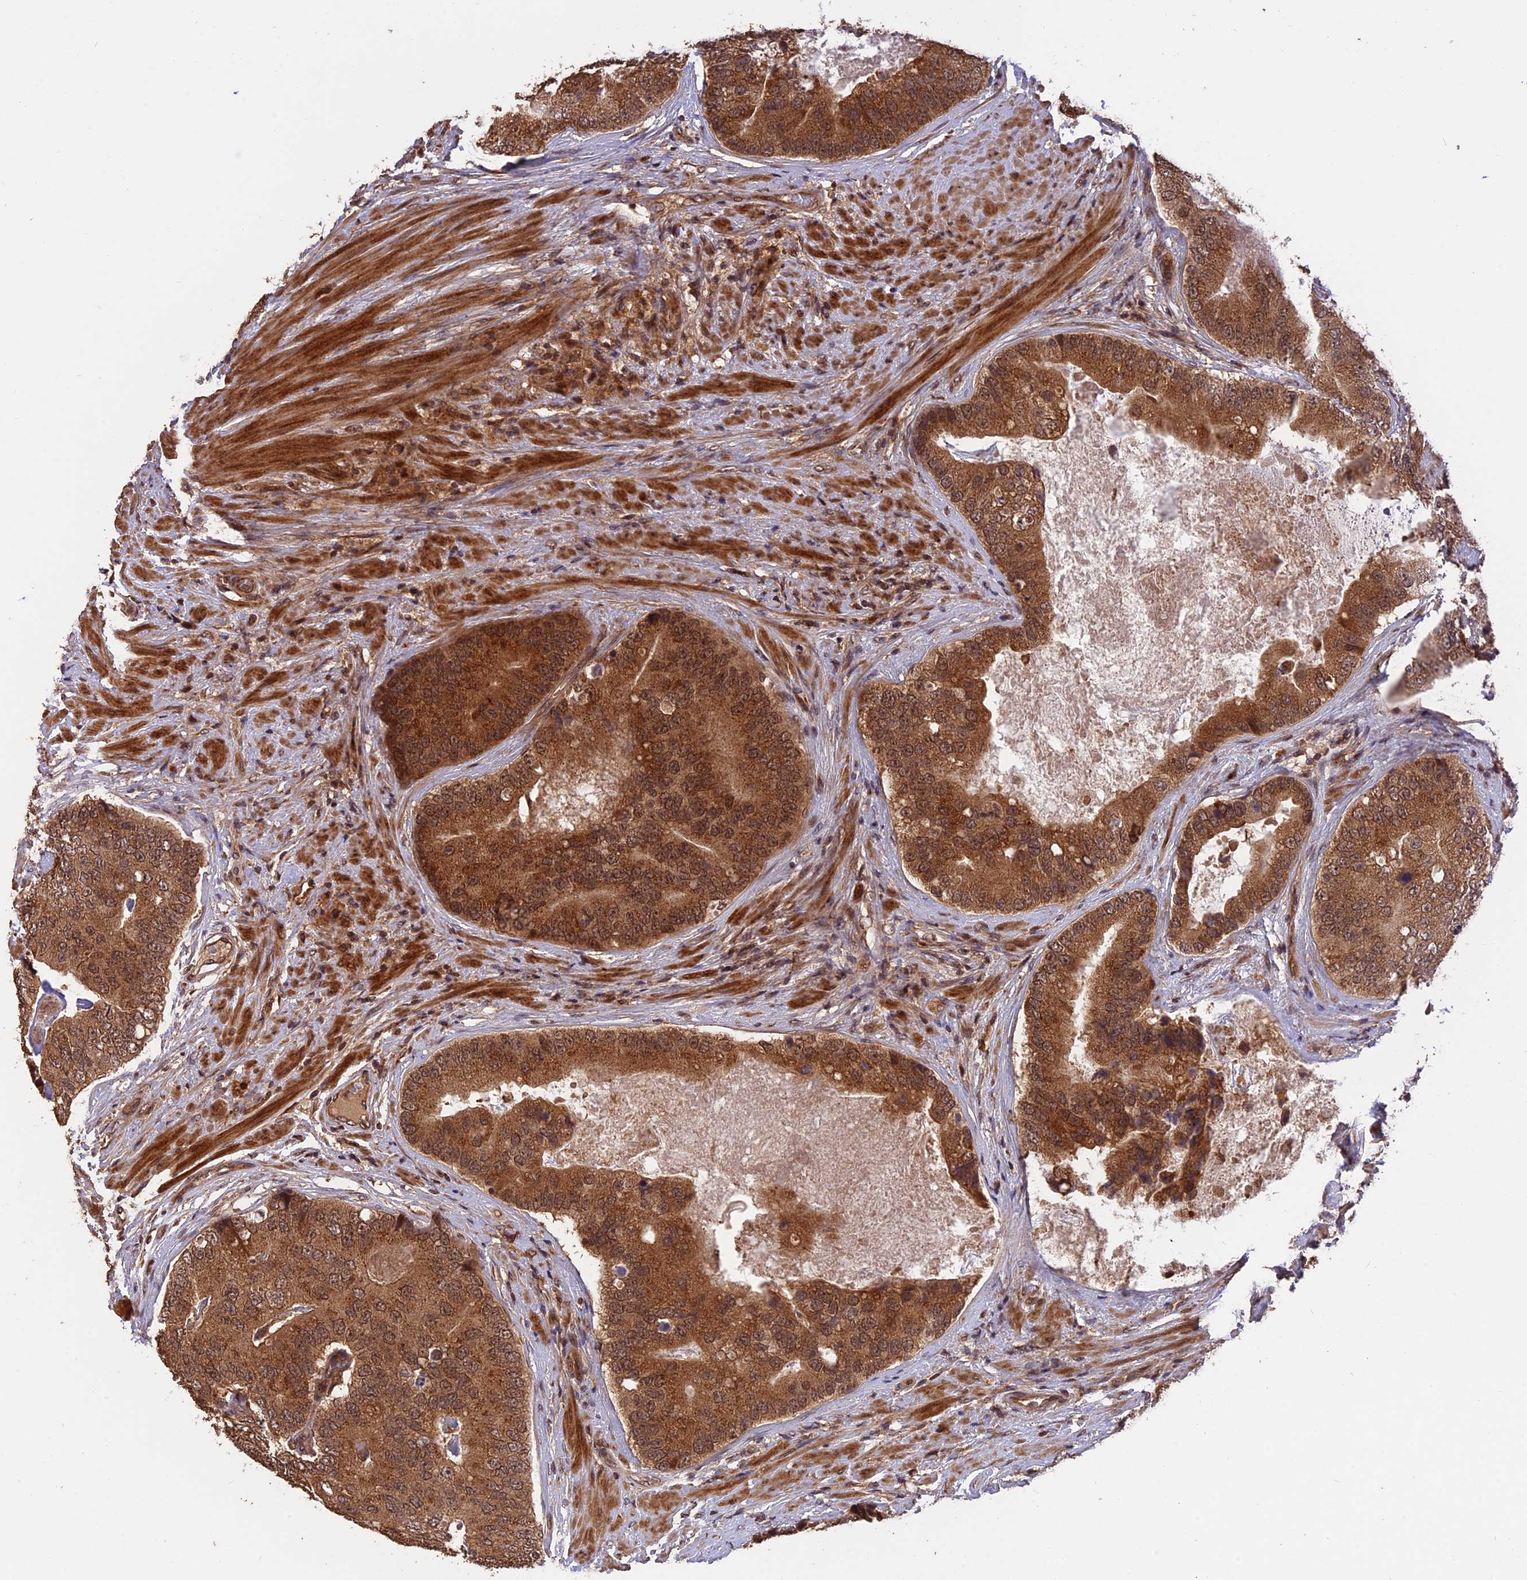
{"staining": {"intensity": "strong", "quantity": ">75%", "location": "cytoplasmic/membranous,nuclear"}, "tissue": "prostate cancer", "cell_type": "Tumor cells", "image_type": "cancer", "snomed": [{"axis": "morphology", "description": "Adenocarcinoma, High grade"}, {"axis": "topography", "description": "Prostate"}], "caption": "A high amount of strong cytoplasmic/membranous and nuclear positivity is appreciated in approximately >75% of tumor cells in prostate cancer (high-grade adenocarcinoma) tissue.", "gene": "ESCO1", "patient": {"sex": "male", "age": 70}}